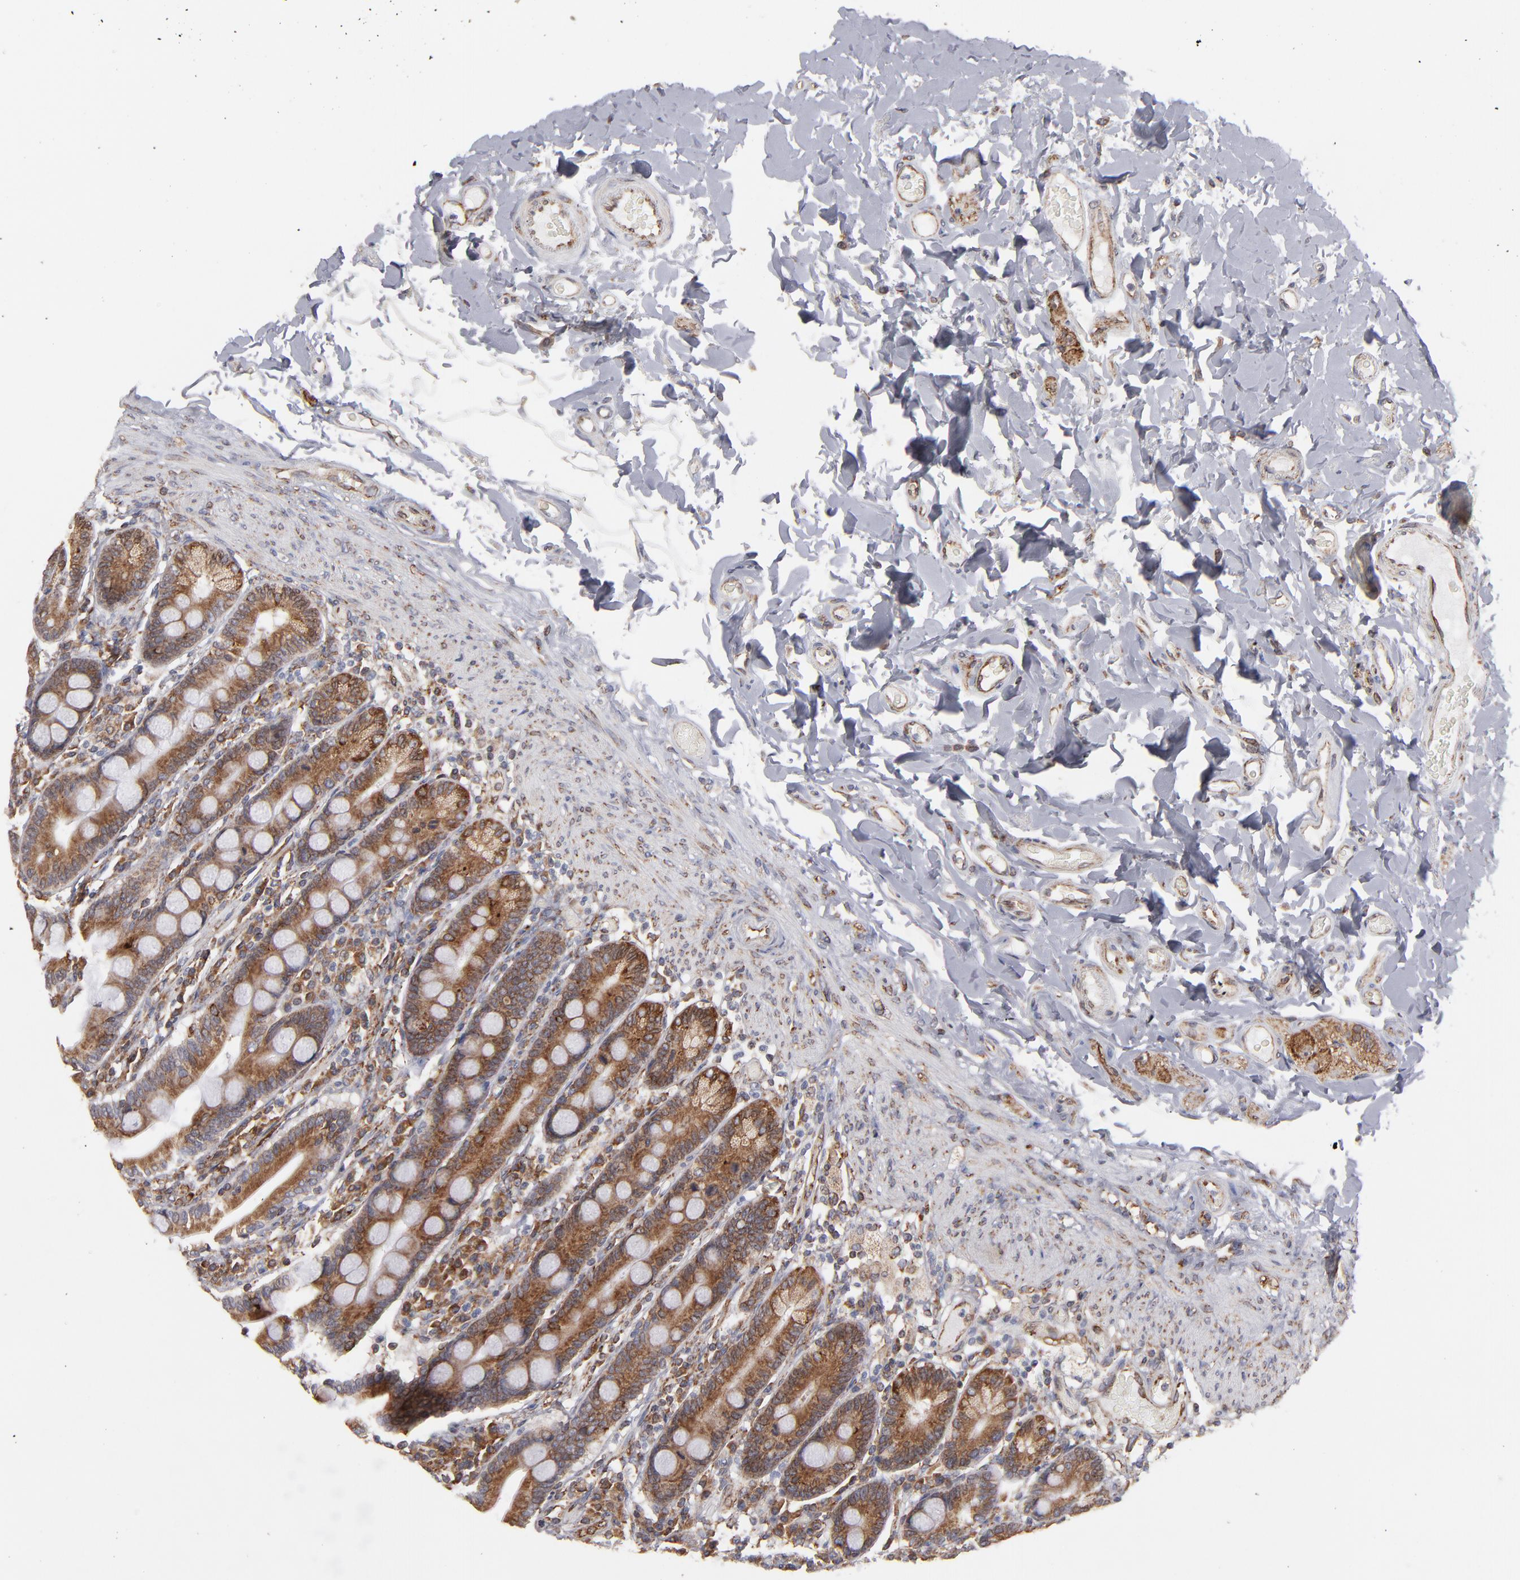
{"staining": {"intensity": "moderate", "quantity": ">75%", "location": "cytoplasmic/membranous"}, "tissue": "duodenum", "cell_type": "Glandular cells", "image_type": "normal", "snomed": [{"axis": "morphology", "description": "Normal tissue, NOS"}, {"axis": "topography", "description": "Duodenum"}], "caption": "A medium amount of moderate cytoplasmic/membranous positivity is appreciated in approximately >75% of glandular cells in benign duodenum. (brown staining indicates protein expression, while blue staining denotes nuclei).", "gene": "KTN1", "patient": {"sex": "male", "age": 73}}